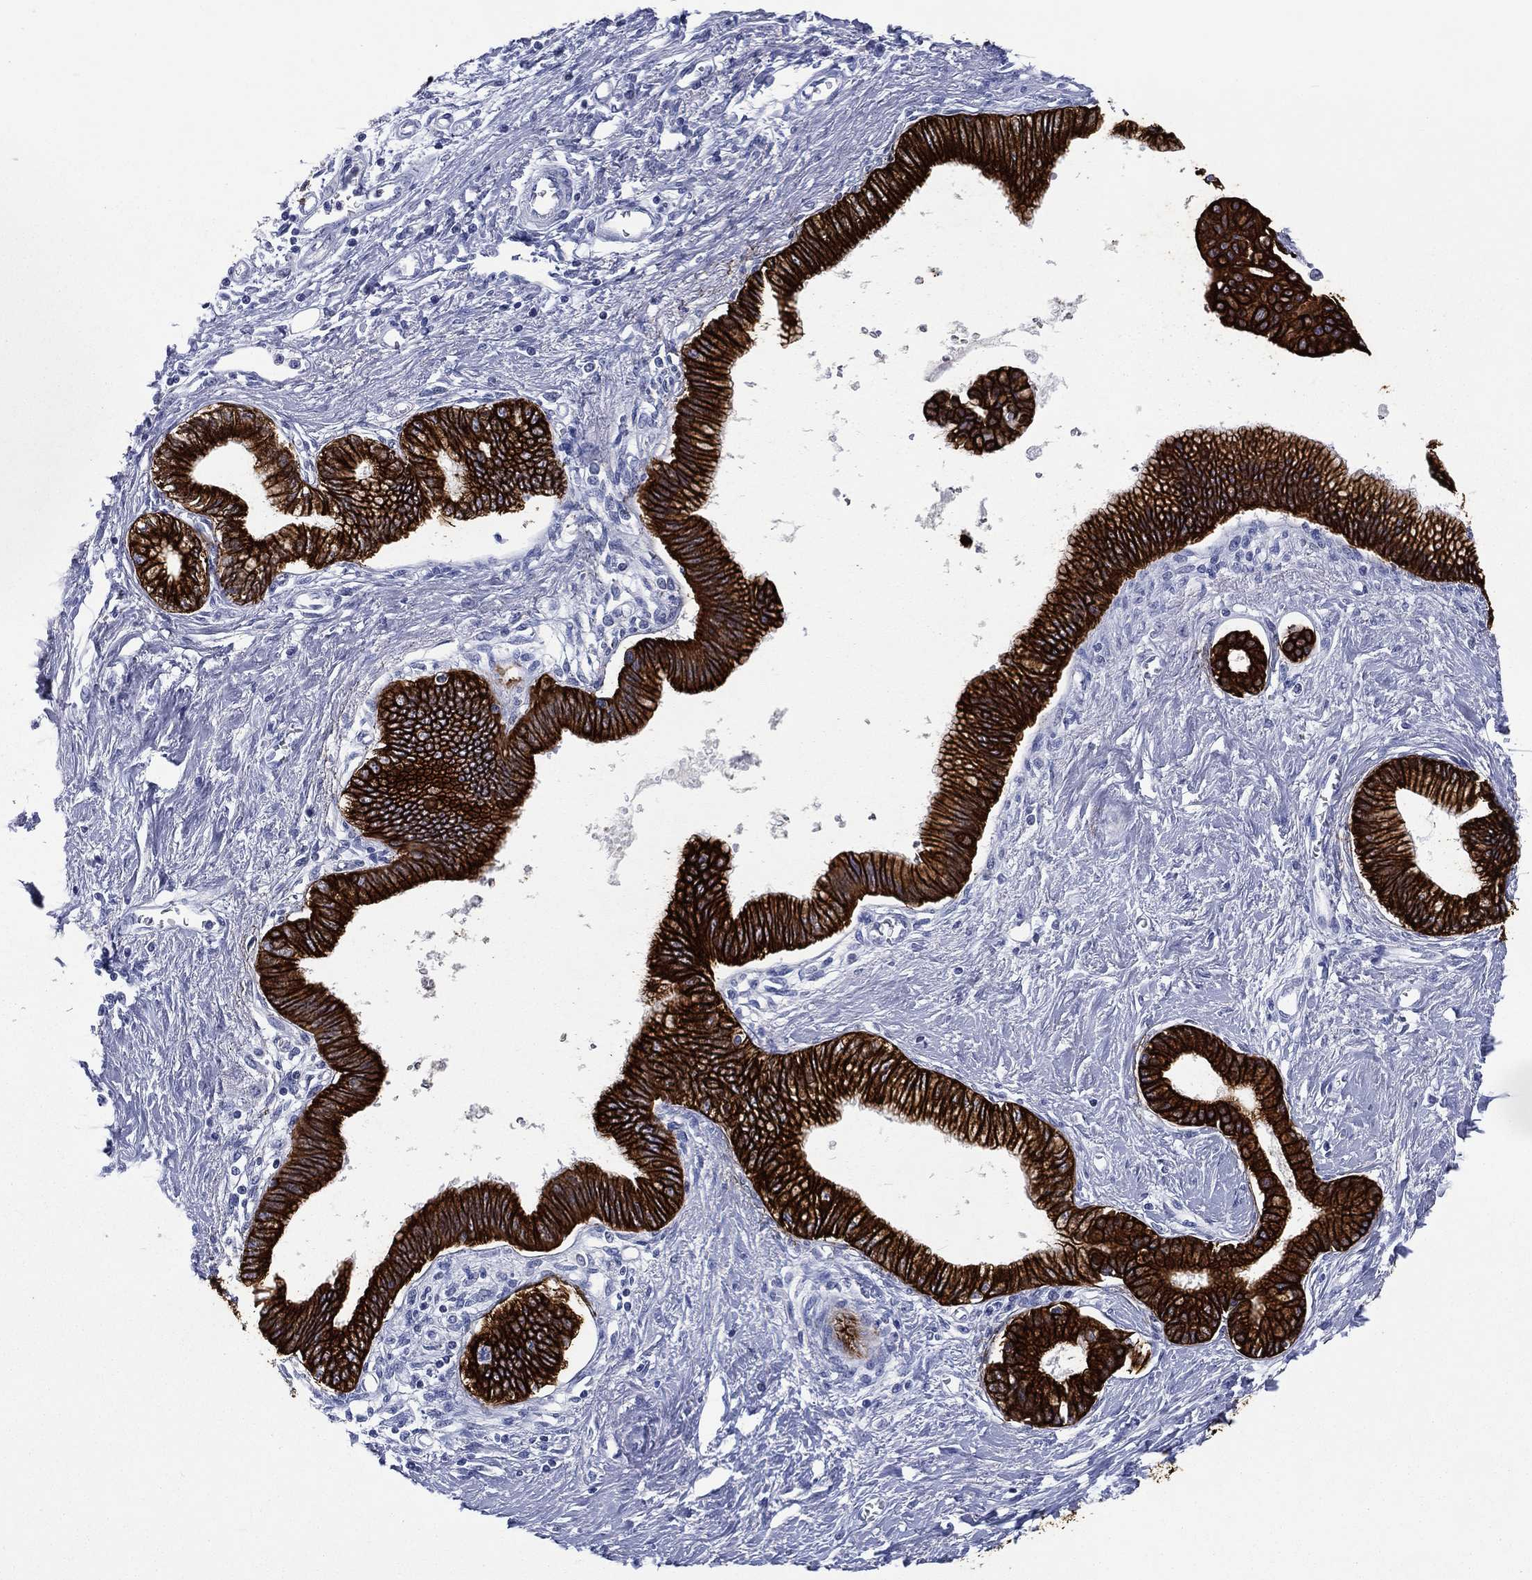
{"staining": {"intensity": "strong", "quantity": ">75%", "location": "cytoplasmic/membranous"}, "tissue": "pancreatic cancer", "cell_type": "Tumor cells", "image_type": "cancer", "snomed": [{"axis": "morphology", "description": "Adenocarcinoma, NOS"}, {"axis": "topography", "description": "Pancreas"}], "caption": "Human pancreatic cancer stained for a protein (brown) reveals strong cytoplasmic/membranous positive staining in approximately >75% of tumor cells.", "gene": "KRT7", "patient": {"sex": "female", "age": 77}}